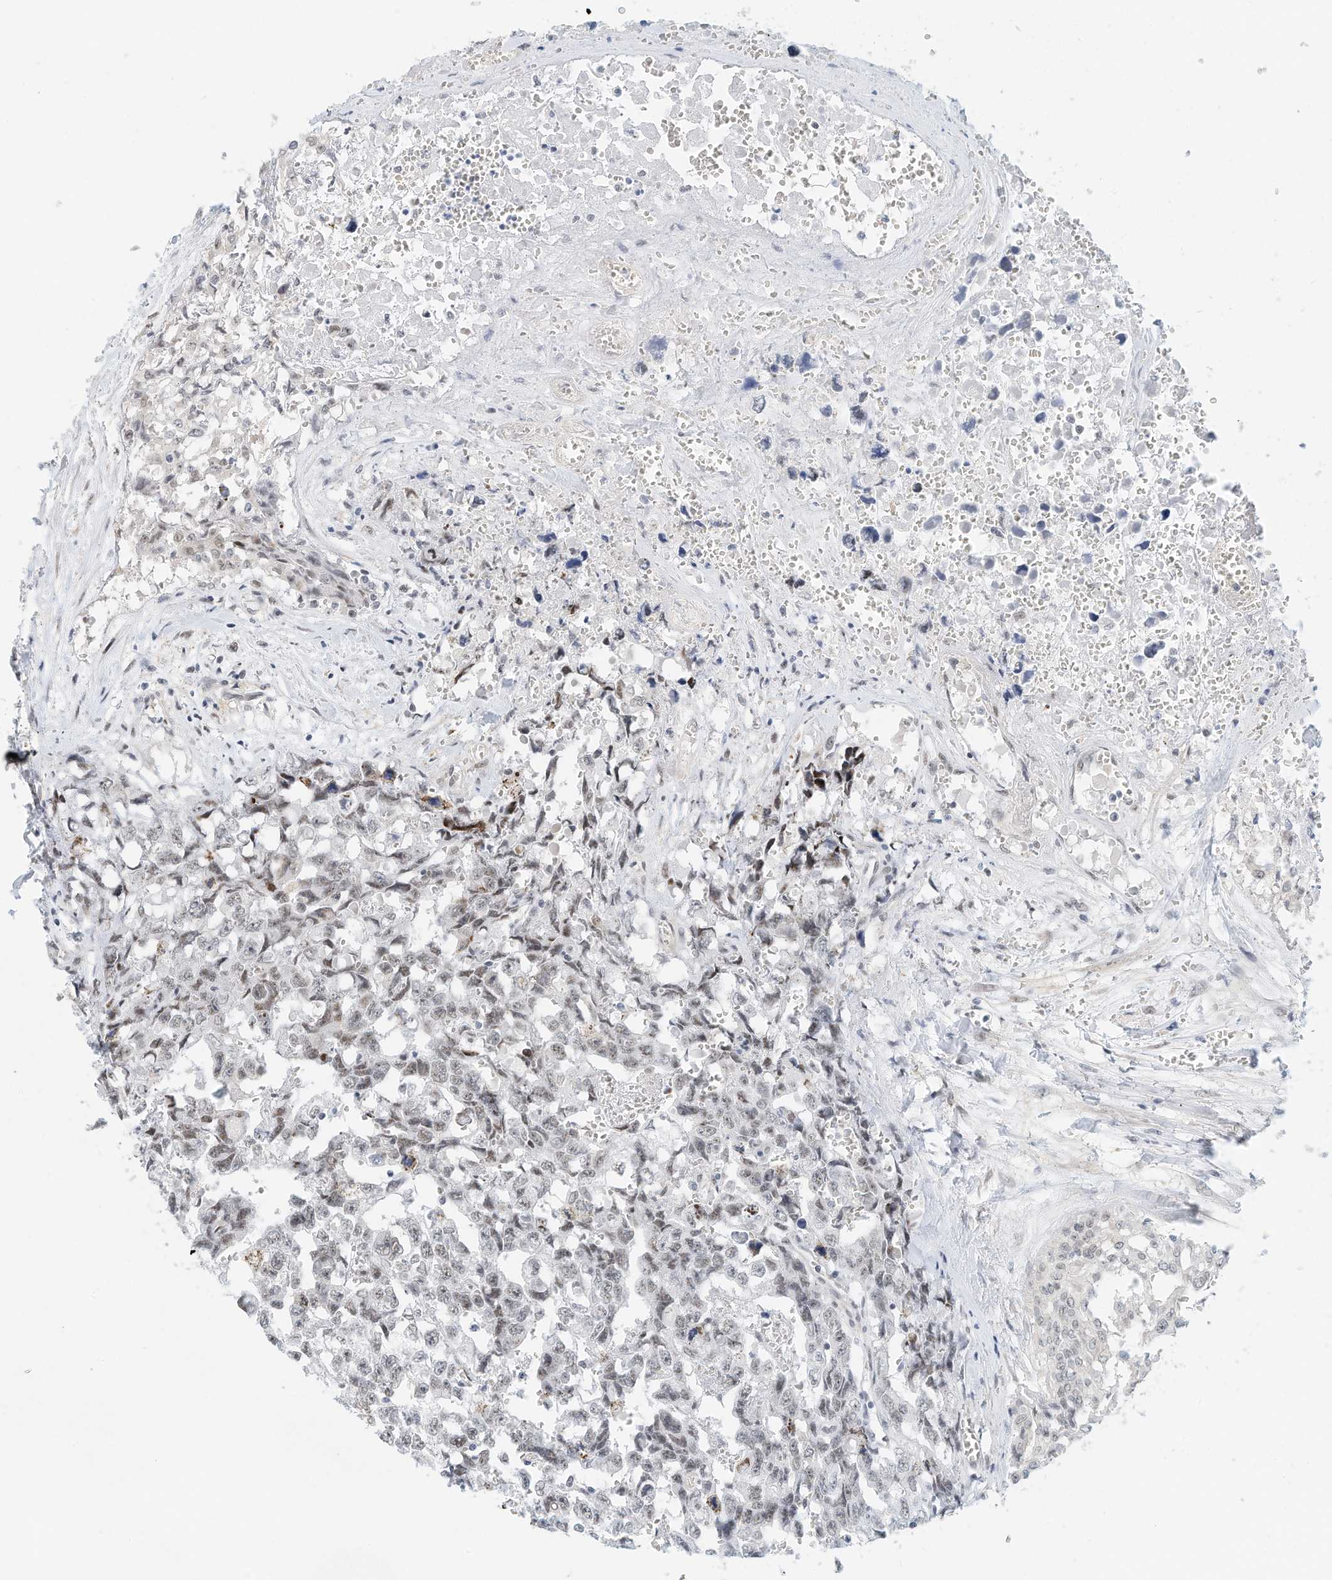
{"staining": {"intensity": "negative", "quantity": "none", "location": "none"}, "tissue": "testis cancer", "cell_type": "Tumor cells", "image_type": "cancer", "snomed": [{"axis": "morphology", "description": "Carcinoma, Embryonal, NOS"}, {"axis": "topography", "description": "Testis"}], "caption": "Image shows no significant protein staining in tumor cells of testis cancer (embryonal carcinoma).", "gene": "ARHGAP28", "patient": {"sex": "male", "age": 31}}